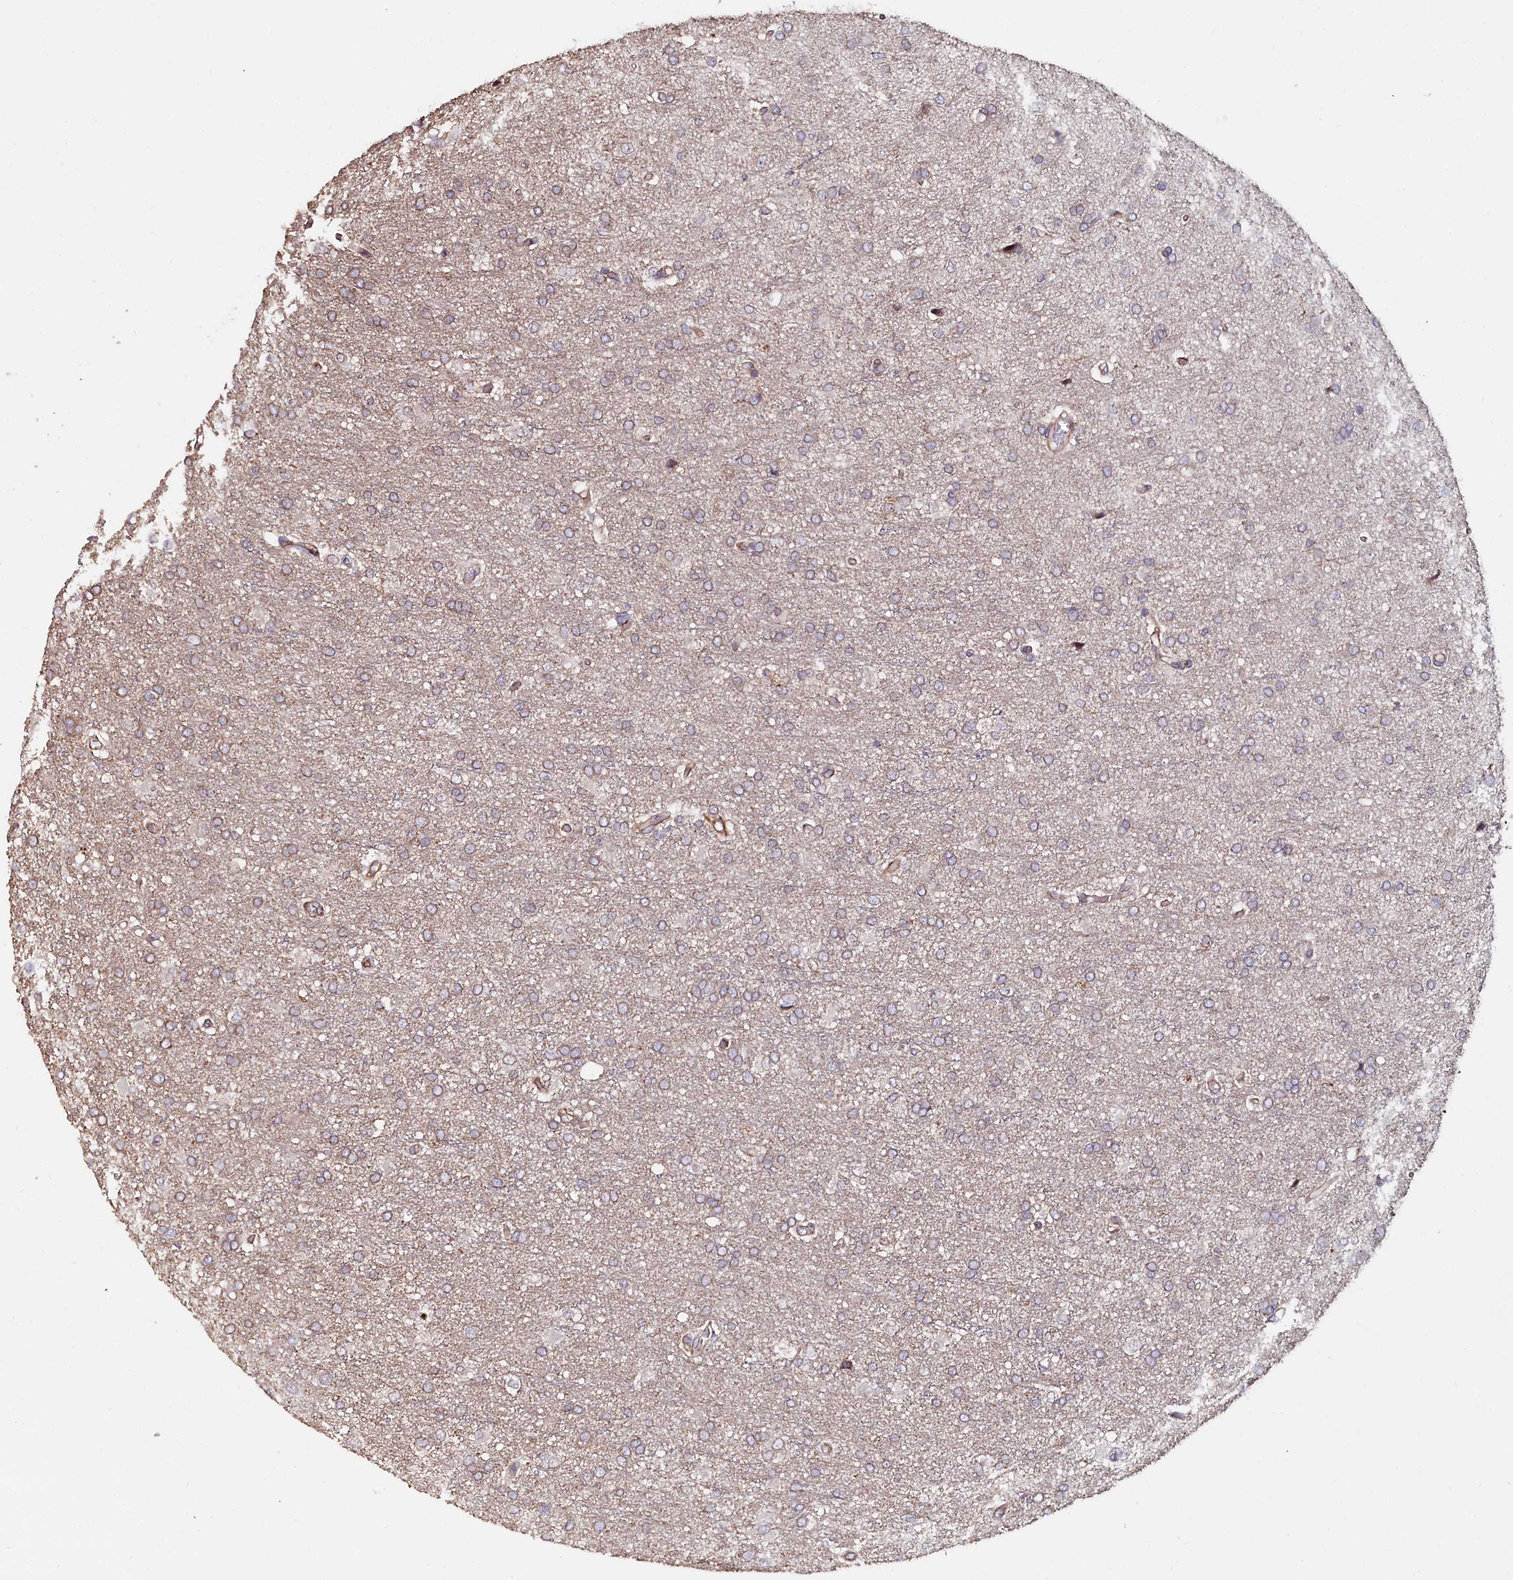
{"staining": {"intensity": "weak", "quantity": "25%-75%", "location": "cytoplasmic/membranous"}, "tissue": "glioma", "cell_type": "Tumor cells", "image_type": "cancer", "snomed": [{"axis": "morphology", "description": "Glioma, malignant, High grade"}, {"axis": "topography", "description": "Brain"}], "caption": "Tumor cells exhibit weak cytoplasmic/membranous positivity in approximately 25%-75% of cells in malignant high-grade glioma.", "gene": "C4orf19", "patient": {"sex": "female", "age": 74}}